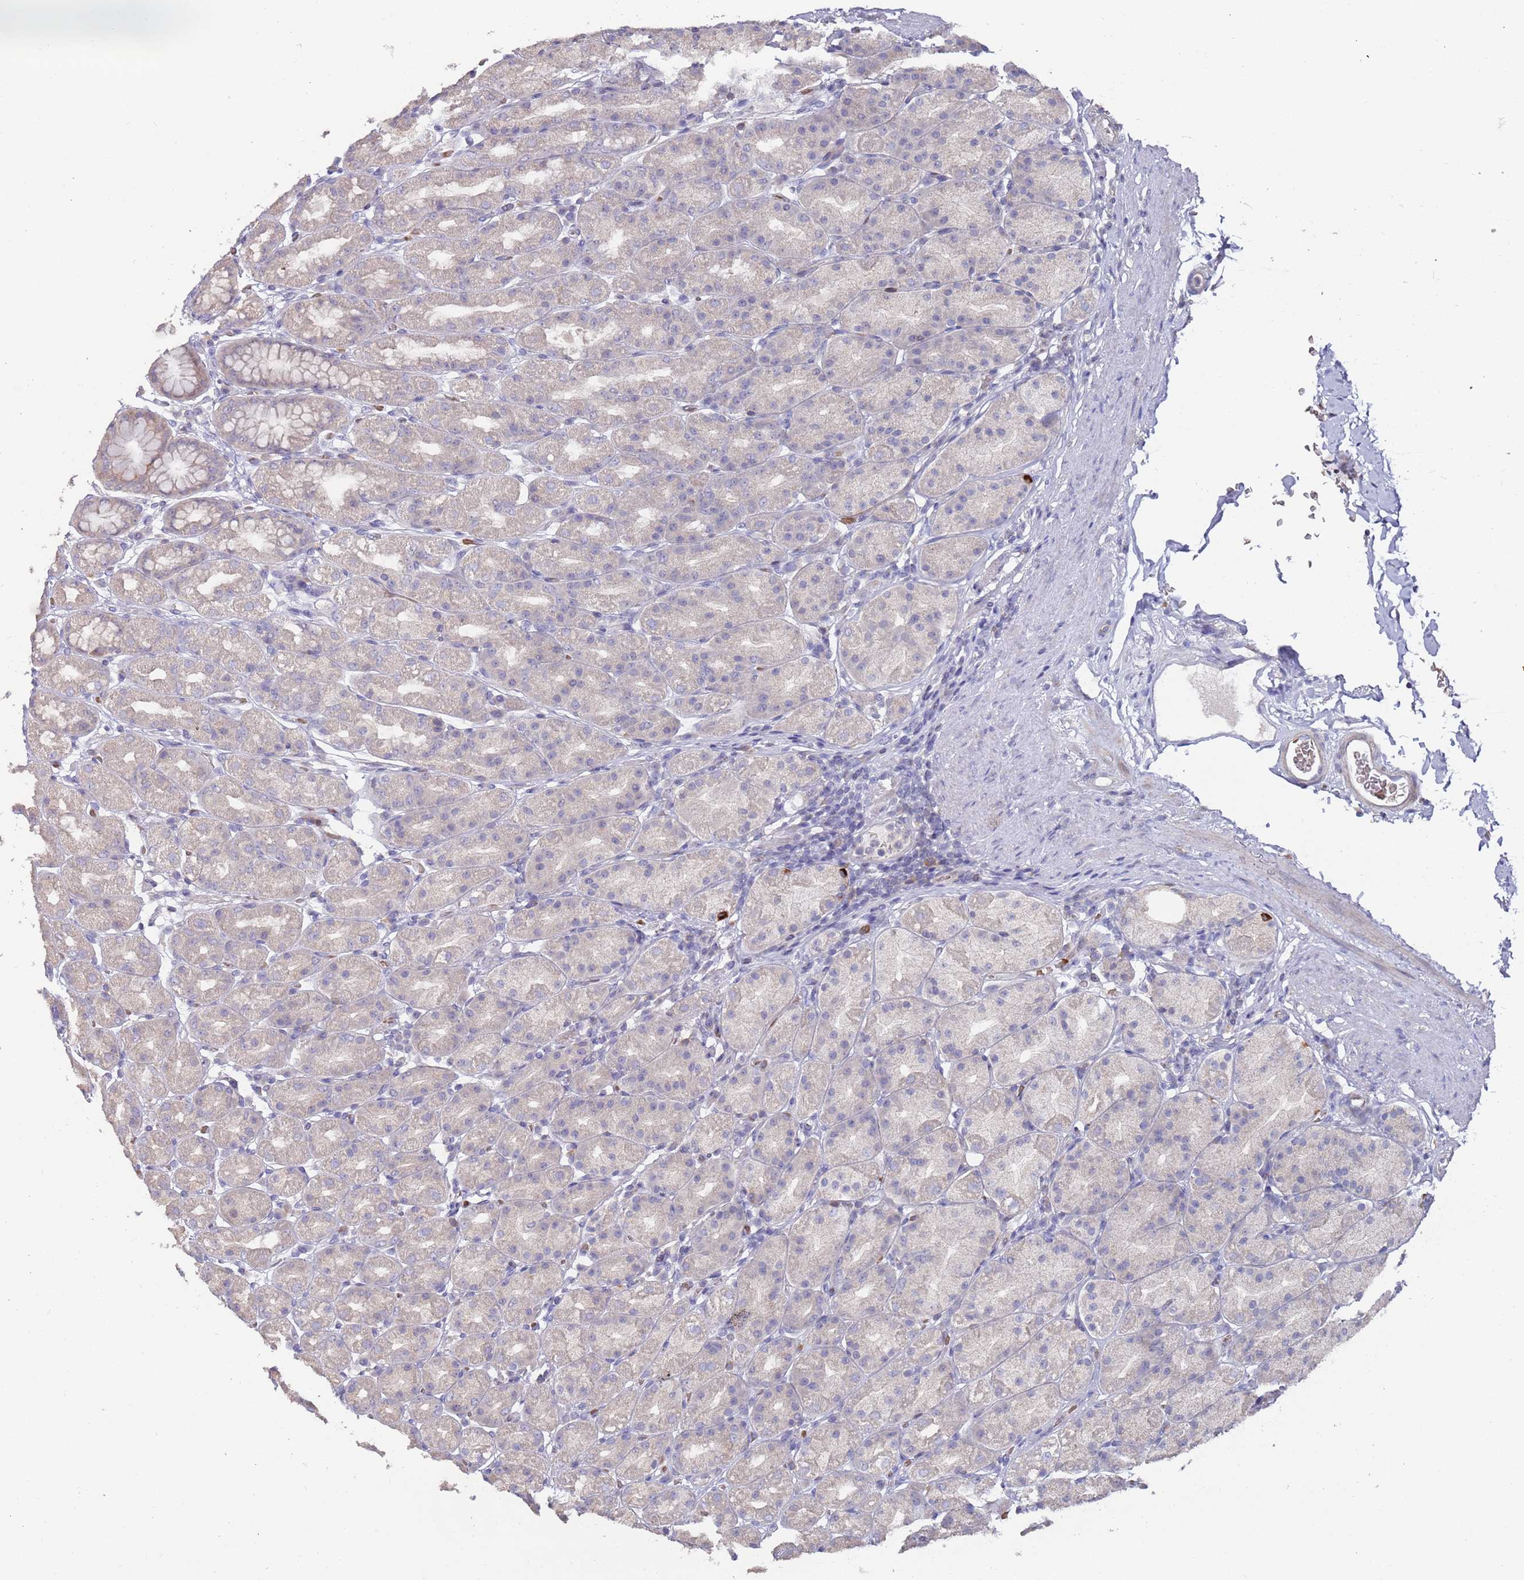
{"staining": {"intensity": "moderate", "quantity": "<25%", "location": "cytoplasmic/membranous"}, "tissue": "stomach", "cell_type": "Glandular cells", "image_type": "normal", "snomed": [{"axis": "morphology", "description": "Normal tissue, NOS"}, {"axis": "topography", "description": "Stomach, upper"}], "caption": "Stomach stained with DAB (3,3'-diaminobenzidine) IHC reveals low levels of moderate cytoplasmic/membranous staining in approximately <25% of glandular cells. The protein of interest is stained brown, and the nuclei are stained in blue (DAB IHC with brightfield microscopy, high magnification).", "gene": "LACC1", "patient": {"sex": "male", "age": 68}}